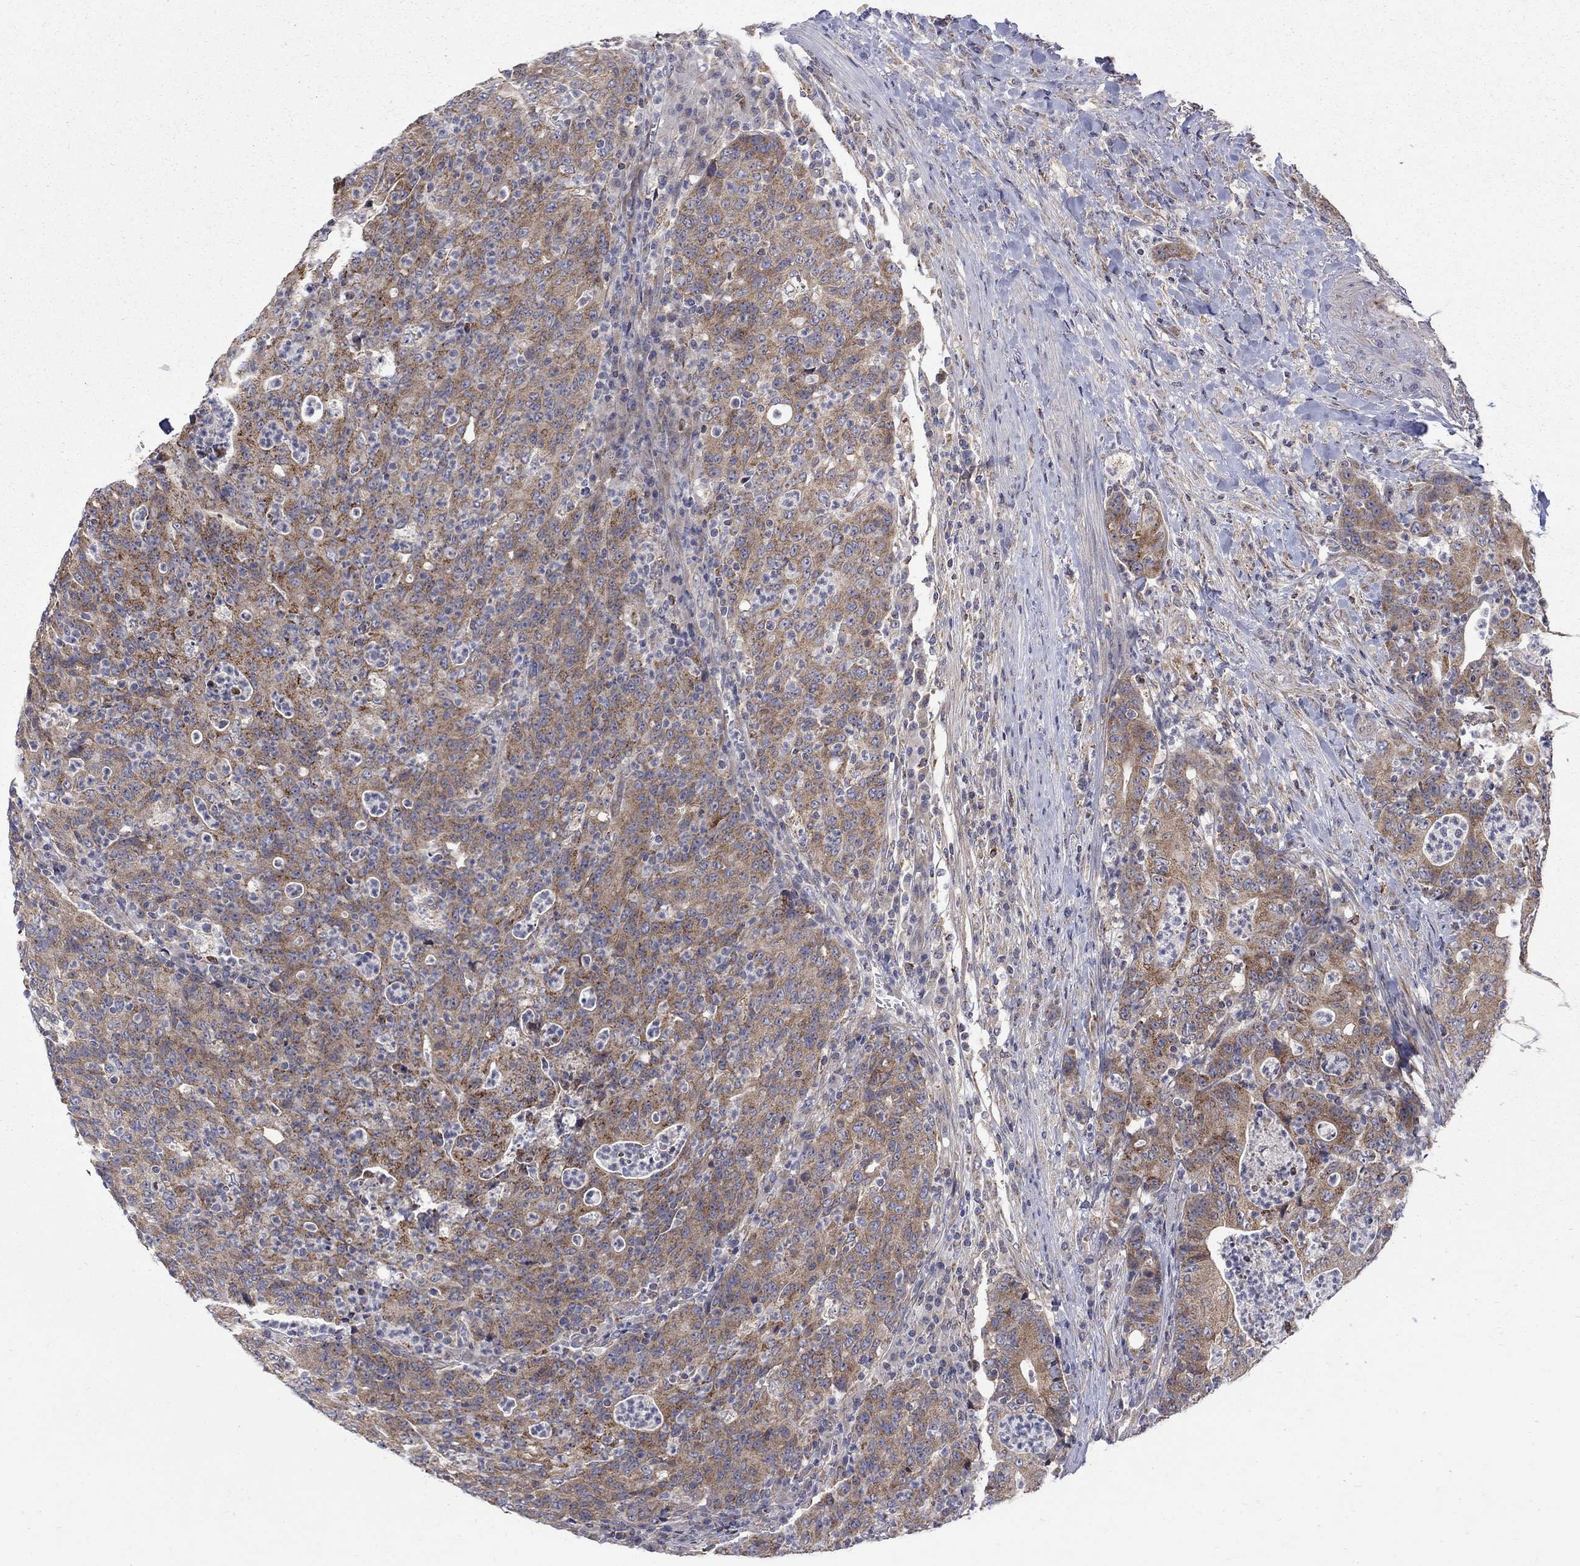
{"staining": {"intensity": "moderate", "quantity": ">75%", "location": "cytoplasmic/membranous"}, "tissue": "colorectal cancer", "cell_type": "Tumor cells", "image_type": "cancer", "snomed": [{"axis": "morphology", "description": "Adenocarcinoma, NOS"}, {"axis": "topography", "description": "Colon"}], "caption": "Immunohistochemical staining of human colorectal cancer exhibits medium levels of moderate cytoplasmic/membranous protein staining in about >75% of tumor cells. (Brightfield microscopy of DAB IHC at high magnification).", "gene": "SH2B1", "patient": {"sex": "male", "age": 70}}